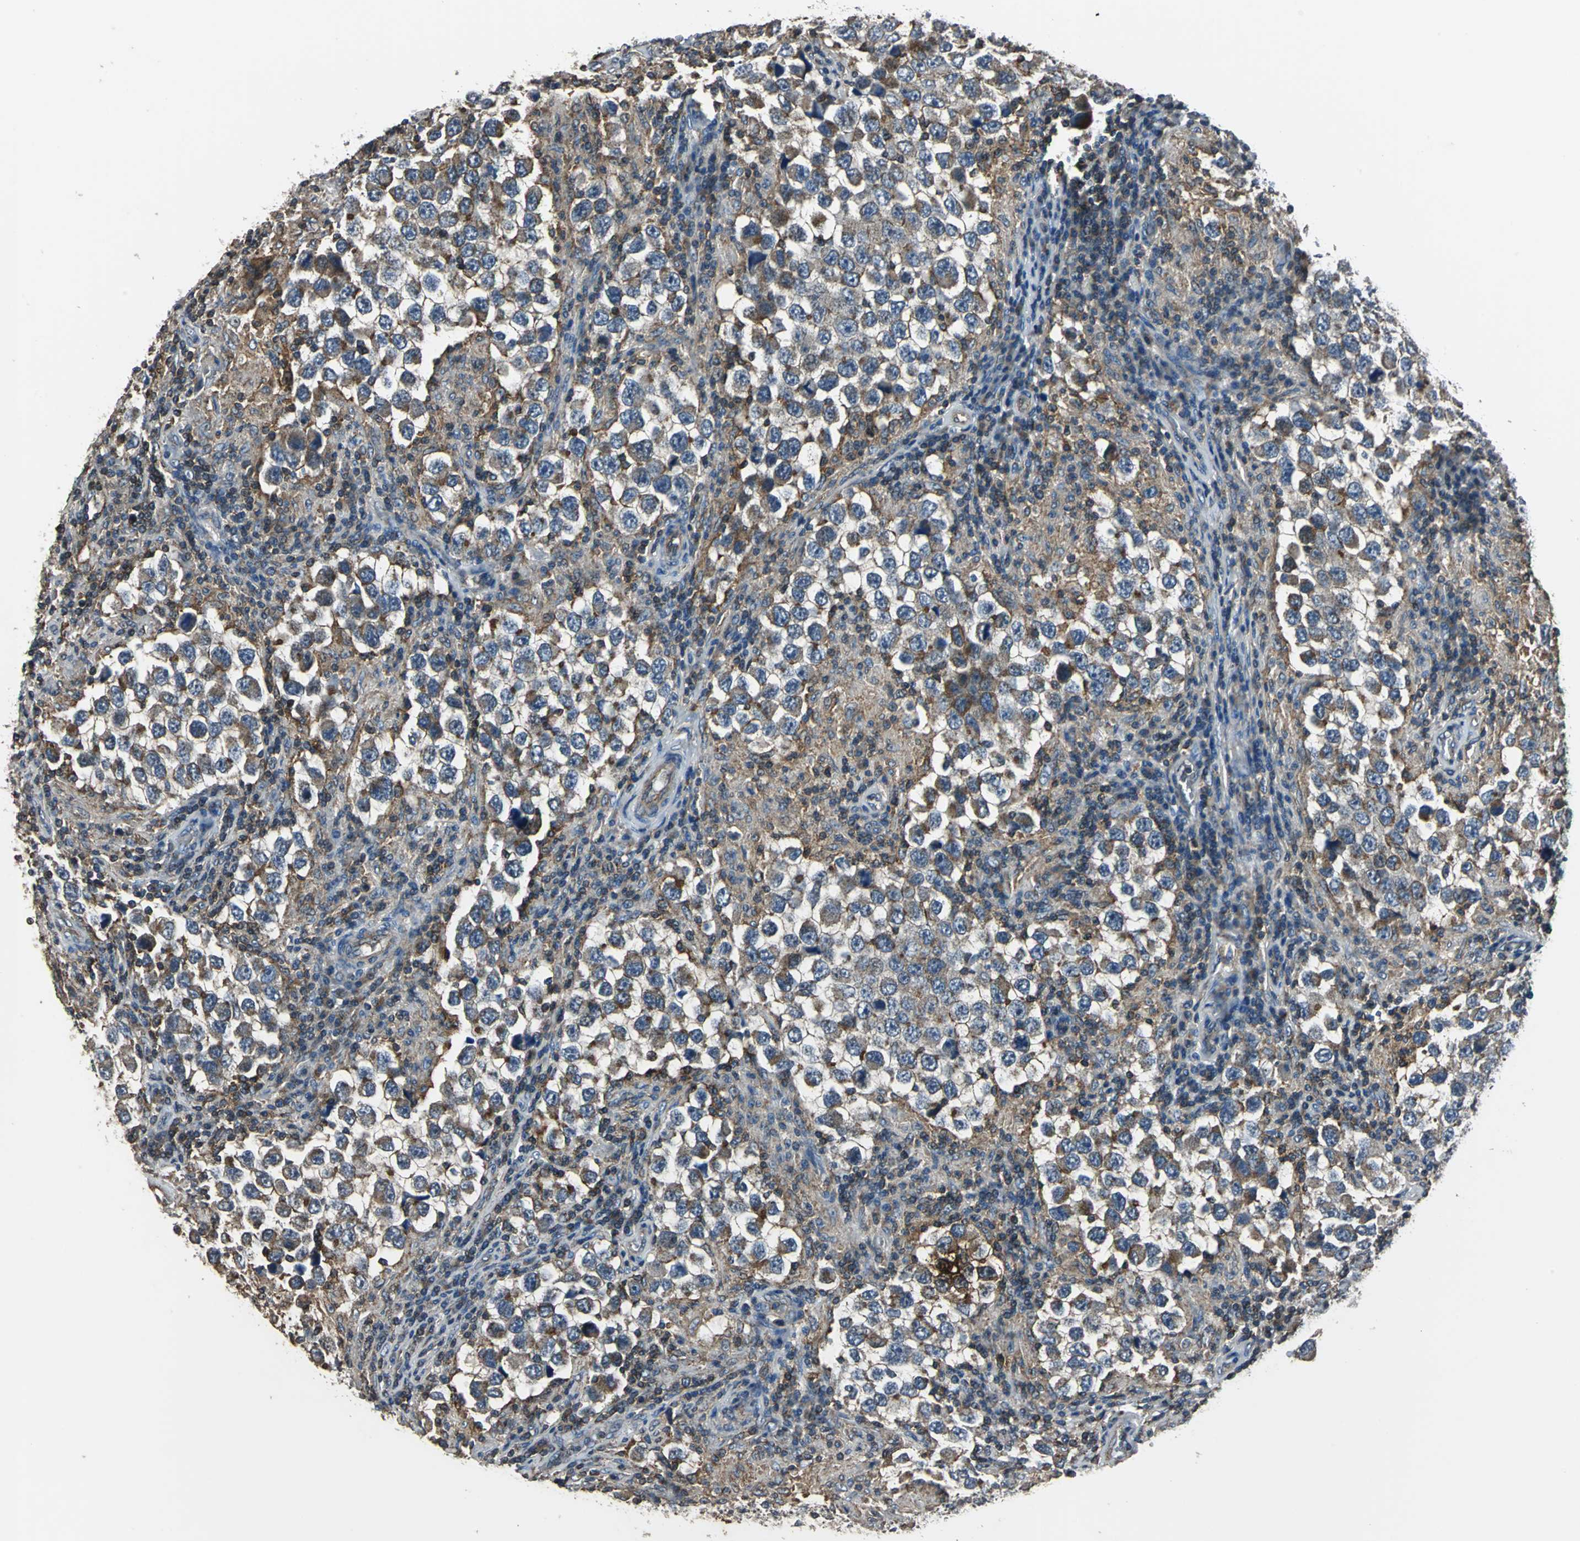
{"staining": {"intensity": "moderate", "quantity": ">75%", "location": "cytoplasmic/membranous"}, "tissue": "testis cancer", "cell_type": "Tumor cells", "image_type": "cancer", "snomed": [{"axis": "morphology", "description": "Carcinoma, Embryonal, NOS"}, {"axis": "topography", "description": "Testis"}], "caption": "A photomicrograph showing moderate cytoplasmic/membranous positivity in approximately >75% of tumor cells in testis cancer, as visualized by brown immunohistochemical staining.", "gene": "DNAJB4", "patient": {"sex": "male", "age": 21}}